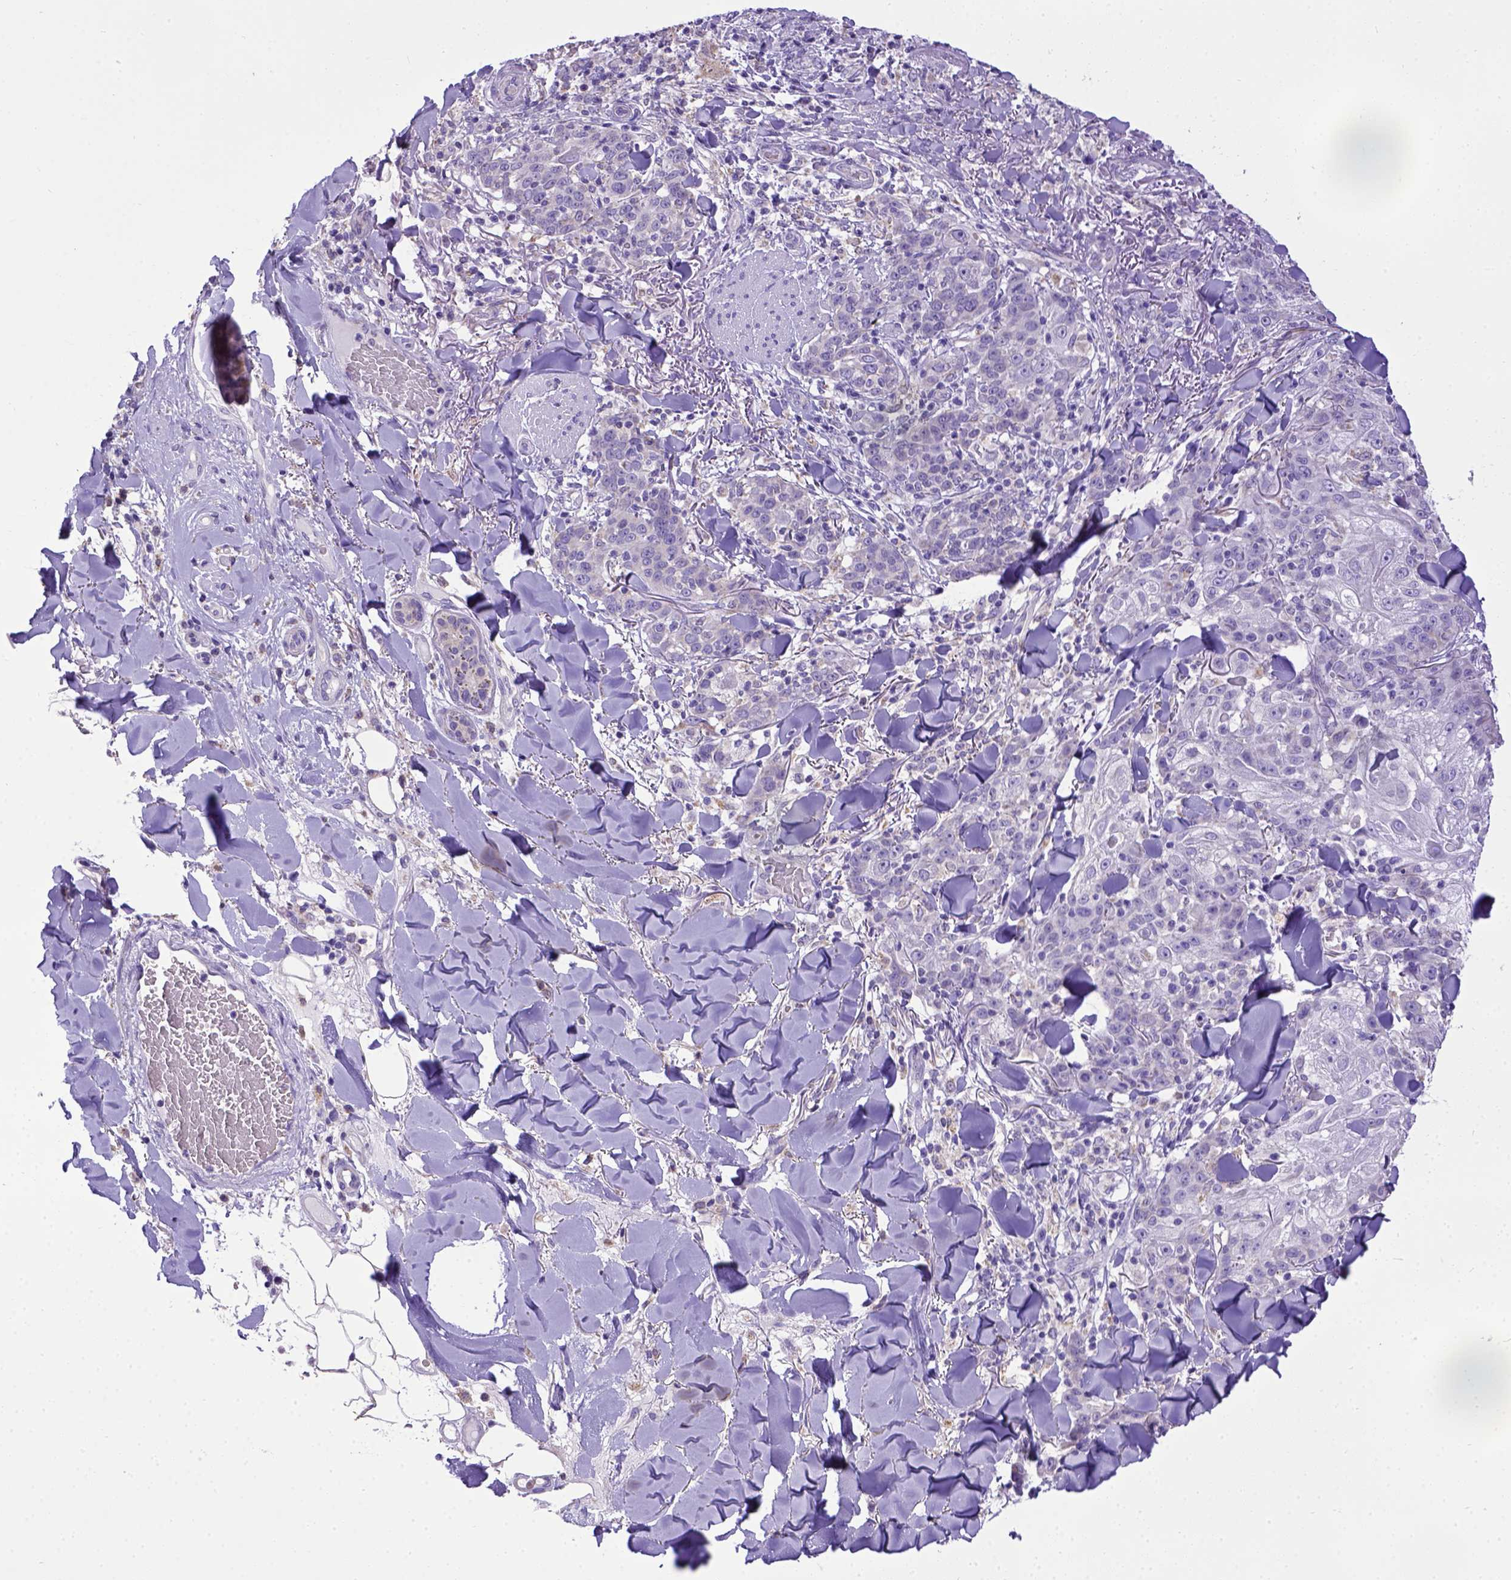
{"staining": {"intensity": "negative", "quantity": "none", "location": "none"}, "tissue": "skin cancer", "cell_type": "Tumor cells", "image_type": "cancer", "snomed": [{"axis": "morphology", "description": "Normal tissue, NOS"}, {"axis": "morphology", "description": "Squamous cell carcinoma, NOS"}, {"axis": "topography", "description": "Skin"}], "caption": "Tumor cells are negative for brown protein staining in squamous cell carcinoma (skin).", "gene": "SPEF1", "patient": {"sex": "female", "age": 83}}